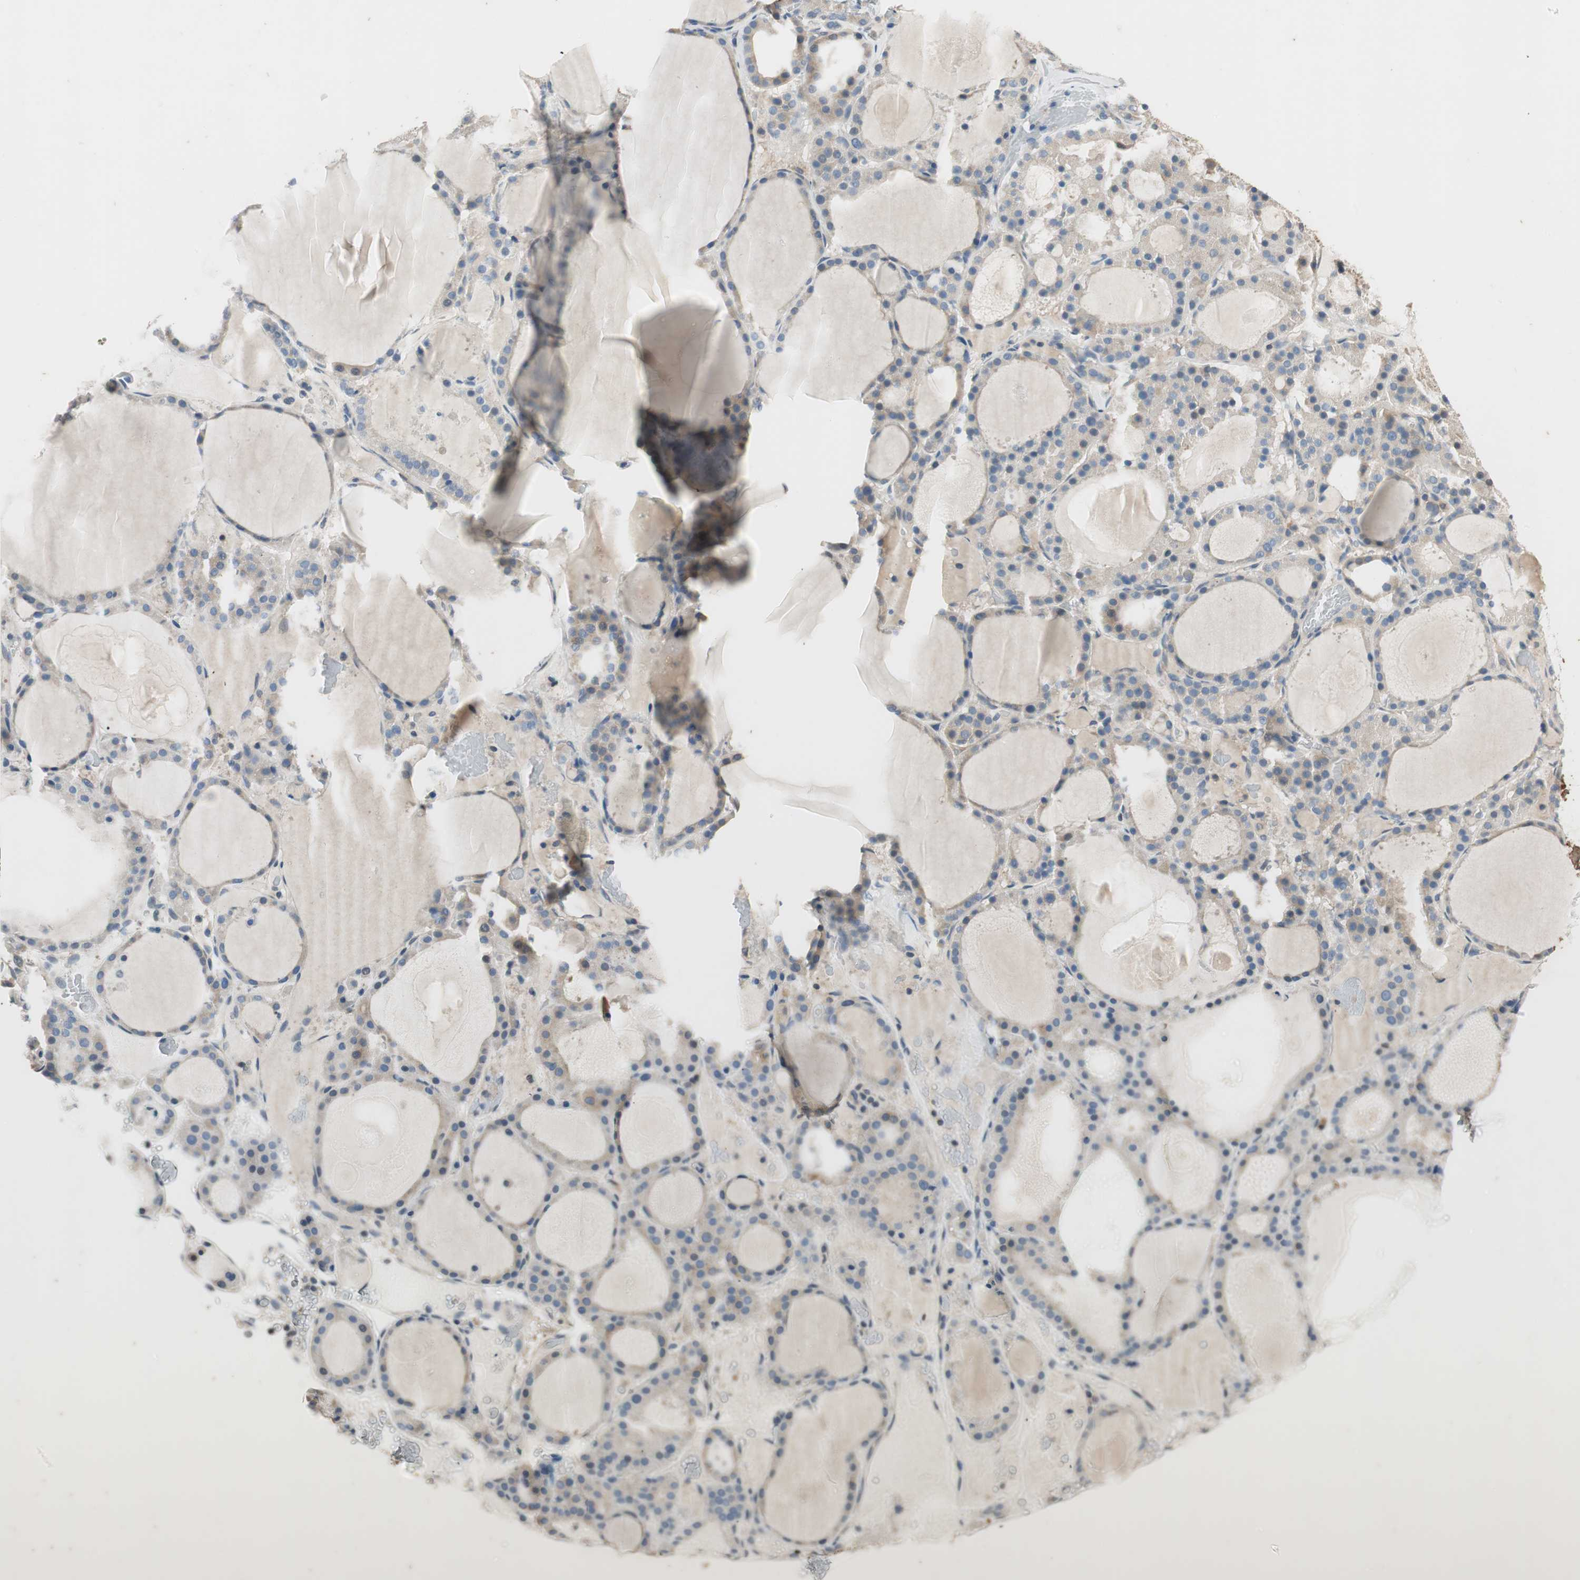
{"staining": {"intensity": "weak", "quantity": "<25%", "location": "cytoplasmic/membranous"}, "tissue": "thyroid gland", "cell_type": "Glandular cells", "image_type": "normal", "snomed": [{"axis": "morphology", "description": "Normal tissue, NOS"}, {"axis": "morphology", "description": "Carcinoma, NOS"}, {"axis": "topography", "description": "Thyroid gland"}], "caption": "High magnification brightfield microscopy of unremarkable thyroid gland stained with DAB (3,3'-diaminobenzidine) (brown) and counterstained with hematoxylin (blue): glandular cells show no significant expression. (DAB immunohistochemistry visualized using brightfield microscopy, high magnification).", "gene": "SERPINB5", "patient": {"sex": "female", "age": 86}}